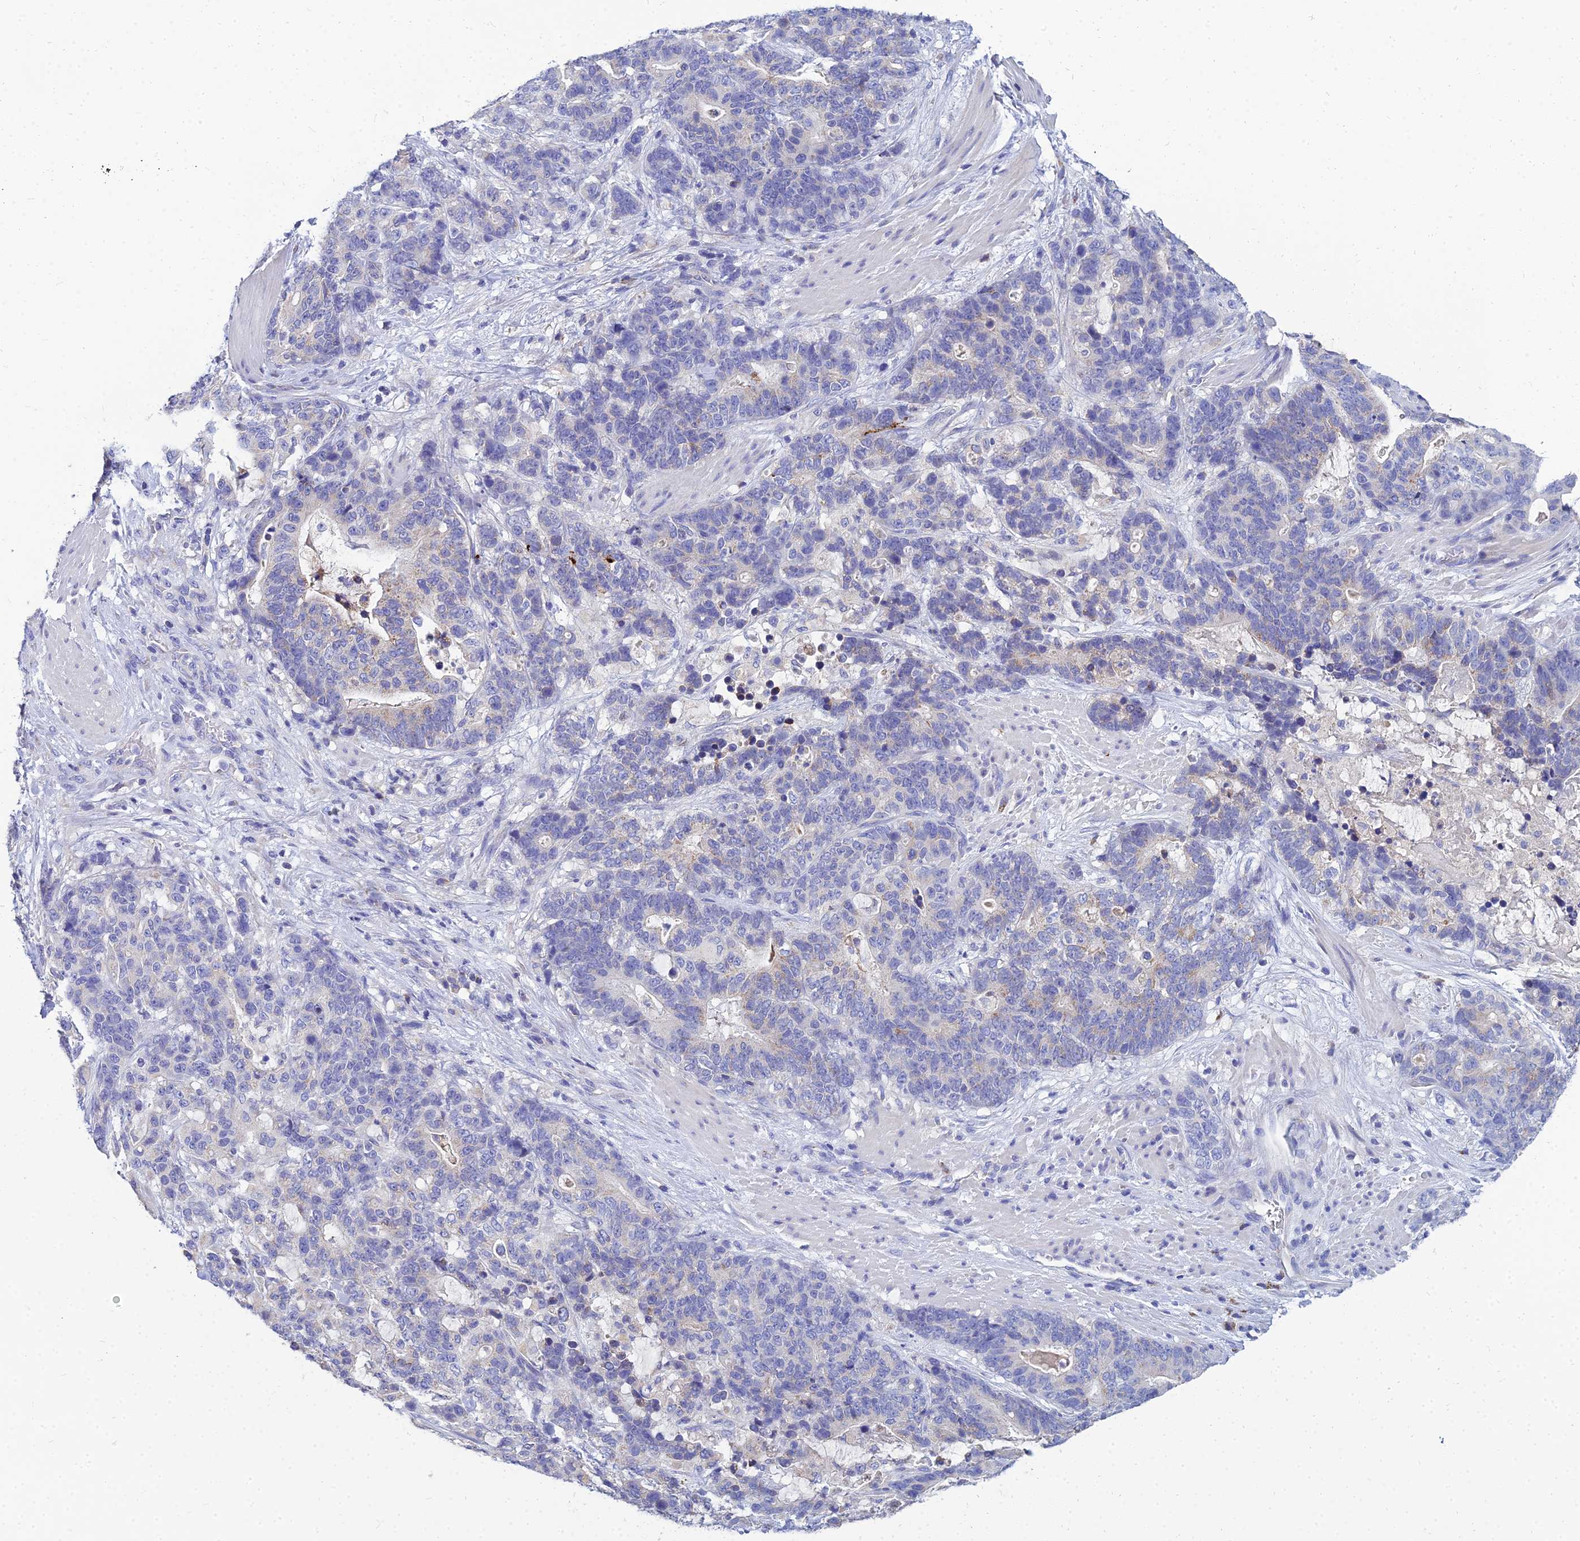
{"staining": {"intensity": "negative", "quantity": "none", "location": "none"}, "tissue": "stomach cancer", "cell_type": "Tumor cells", "image_type": "cancer", "snomed": [{"axis": "morphology", "description": "Adenocarcinoma, NOS"}, {"axis": "topography", "description": "Stomach"}], "caption": "Adenocarcinoma (stomach) was stained to show a protein in brown. There is no significant staining in tumor cells.", "gene": "NPY", "patient": {"sex": "female", "age": 76}}